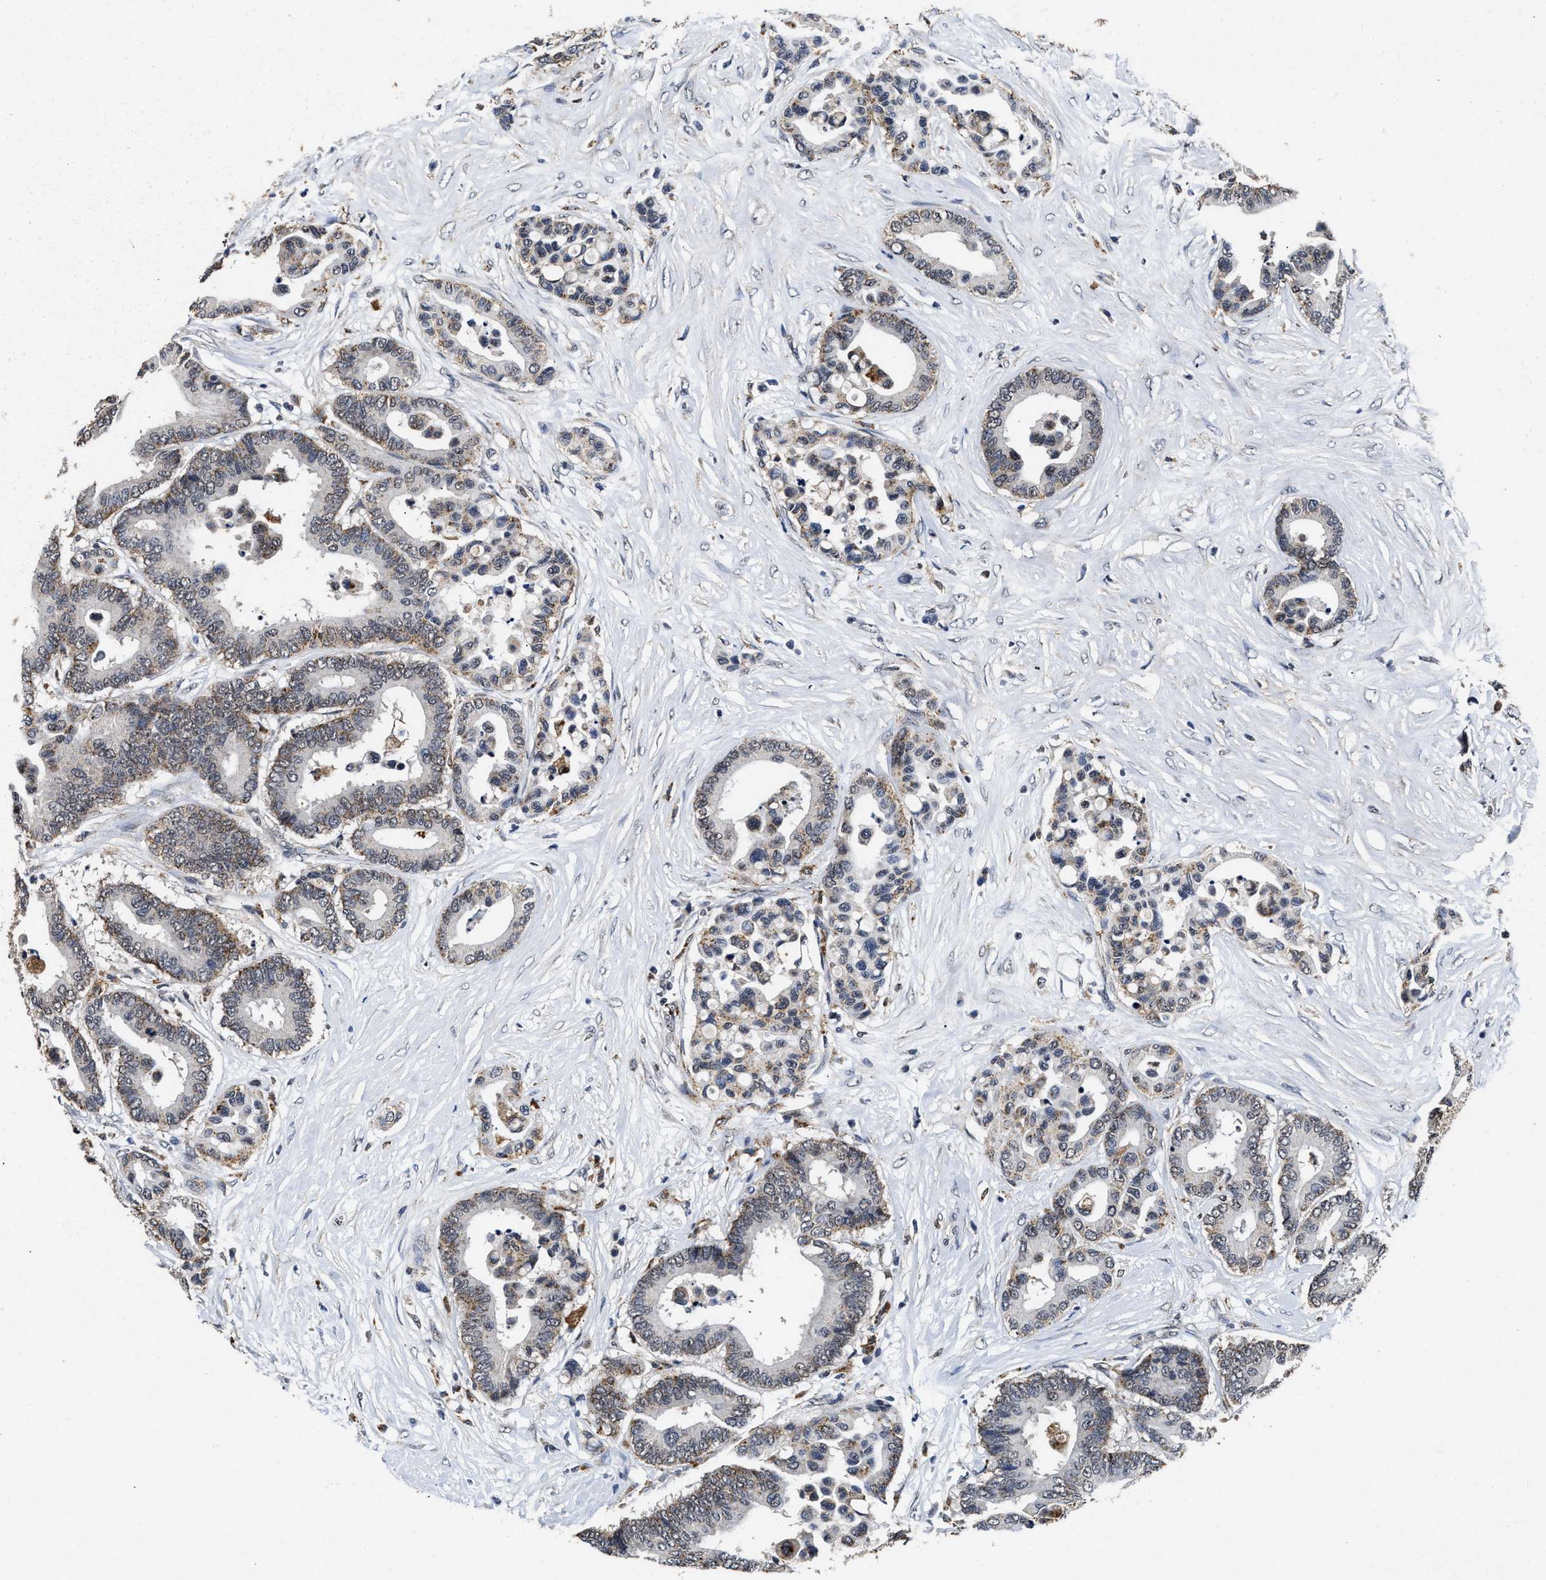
{"staining": {"intensity": "weak", "quantity": ">75%", "location": "cytoplasmic/membranous"}, "tissue": "colorectal cancer", "cell_type": "Tumor cells", "image_type": "cancer", "snomed": [{"axis": "morphology", "description": "Normal tissue, NOS"}, {"axis": "morphology", "description": "Adenocarcinoma, NOS"}, {"axis": "topography", "description": "Colon"}], "caption": "High-magnification brightfield microscopy of colorectal cancer (adenocarcinoma) stained with DAB (3,3'-diaminobenzidine) (brown) and counterstained with hematoxylin (blue). tumor cells exhibit weak cytoplasmic/membranous expression is identified in about>75% of cells.", "gene": "ACOX1", "patient": {"sex": "male", "age": 82}}